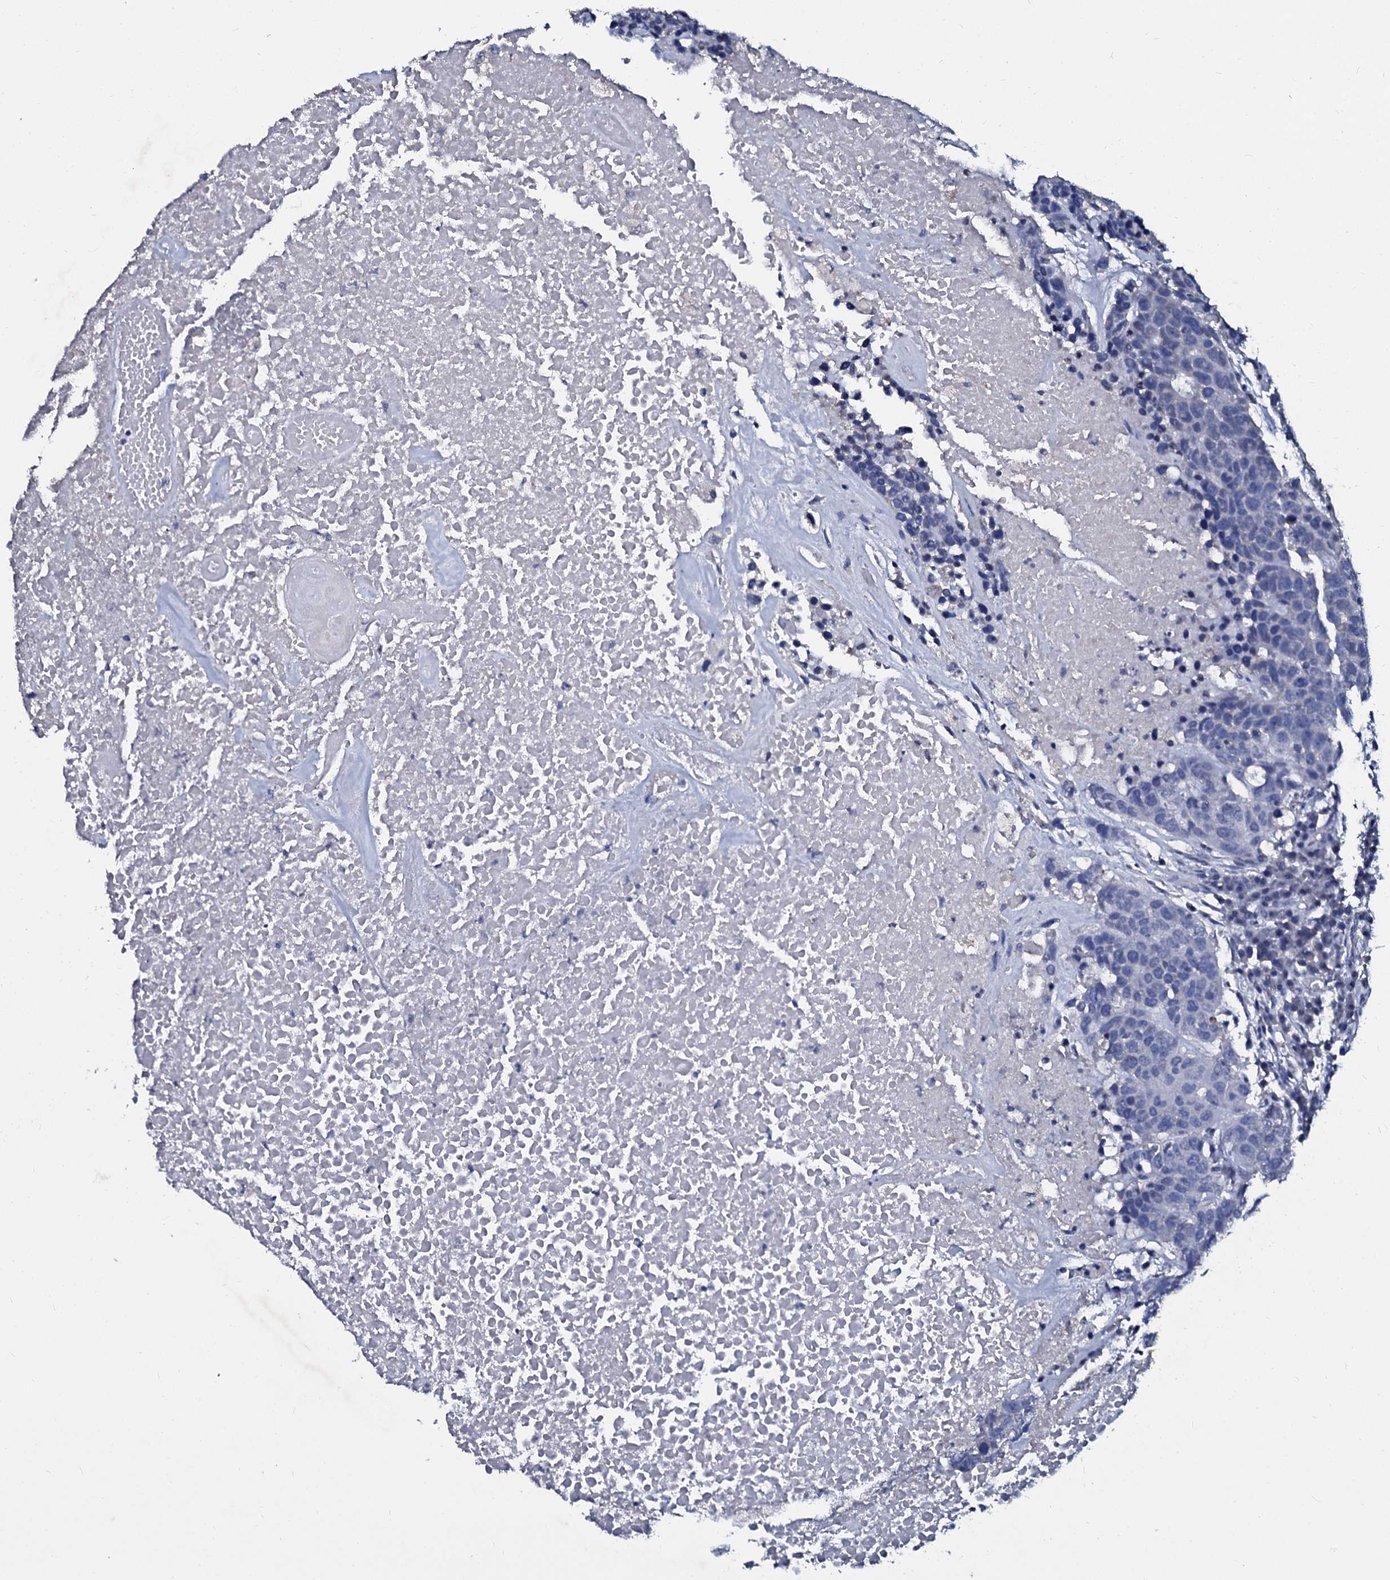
{"staining": {"intensity": "negative", "quantity": "none", "location": "none"}, "tissue": "head and neck cancer", "cell_type": "Tumor cells", "image_type": "cancer", "snomed": [{"axis": "morphology", "description": "Squamous cell carcinoma, NOS"}, {"axis": "topography", "description": "Head-Neck"}], "caption": "Human head and neck squamous cell carcinoma stained for a protein using immunohistochemistry (IHC) demonstrates no expression in tumor cells.", "gene": "SLC37A4", "patient": {"sex": "male", "age": 66}}